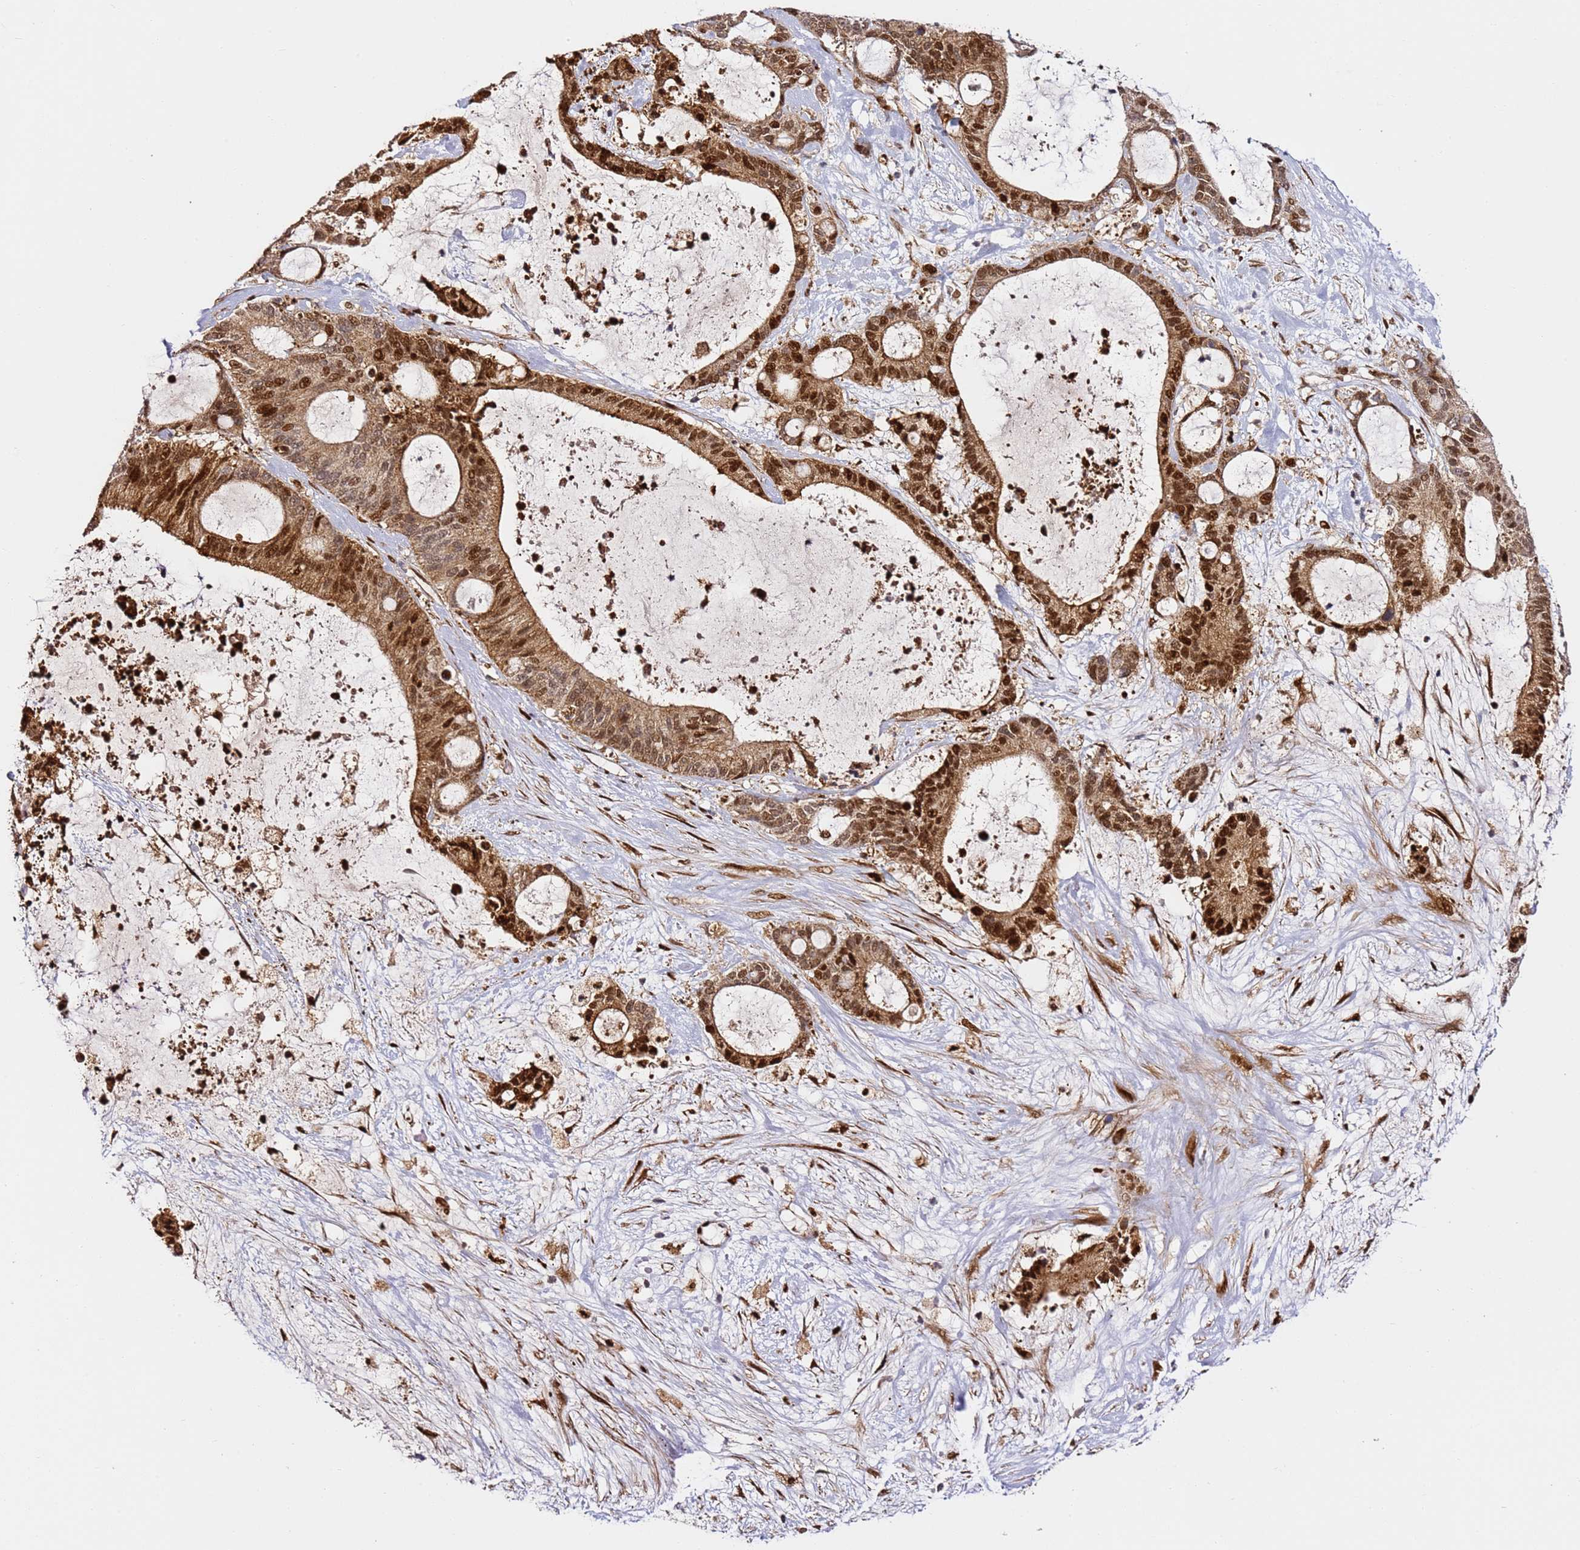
{"staining": {"intensity": "moderate", "quantity": ">75%", "location": "cytoplasmic/membranous,nuclear"}, "tissue": "liver cancer", "cell_type": "Tumor cells", "image_type": "cancer", "snomed": [{"axis": "morphology", "description": "Normal tissue, NOS"}, {"axis": "morphology", "description": "Cholangiocarcinoma"}, {"axis": "topography", "description": "Liver"}, {"axis": "topography", "description": "Peripheral nerve tissue"}], "caption": "Tumor cells exhibit moderate cytoplasmic/membranous and nuclear positivity in approximately >75% of cells in liver cholangiocarcinoma. Nuclei are stained in blue.", "gene": "SMOX", "patient": {"sex": "female", "age": 73}}